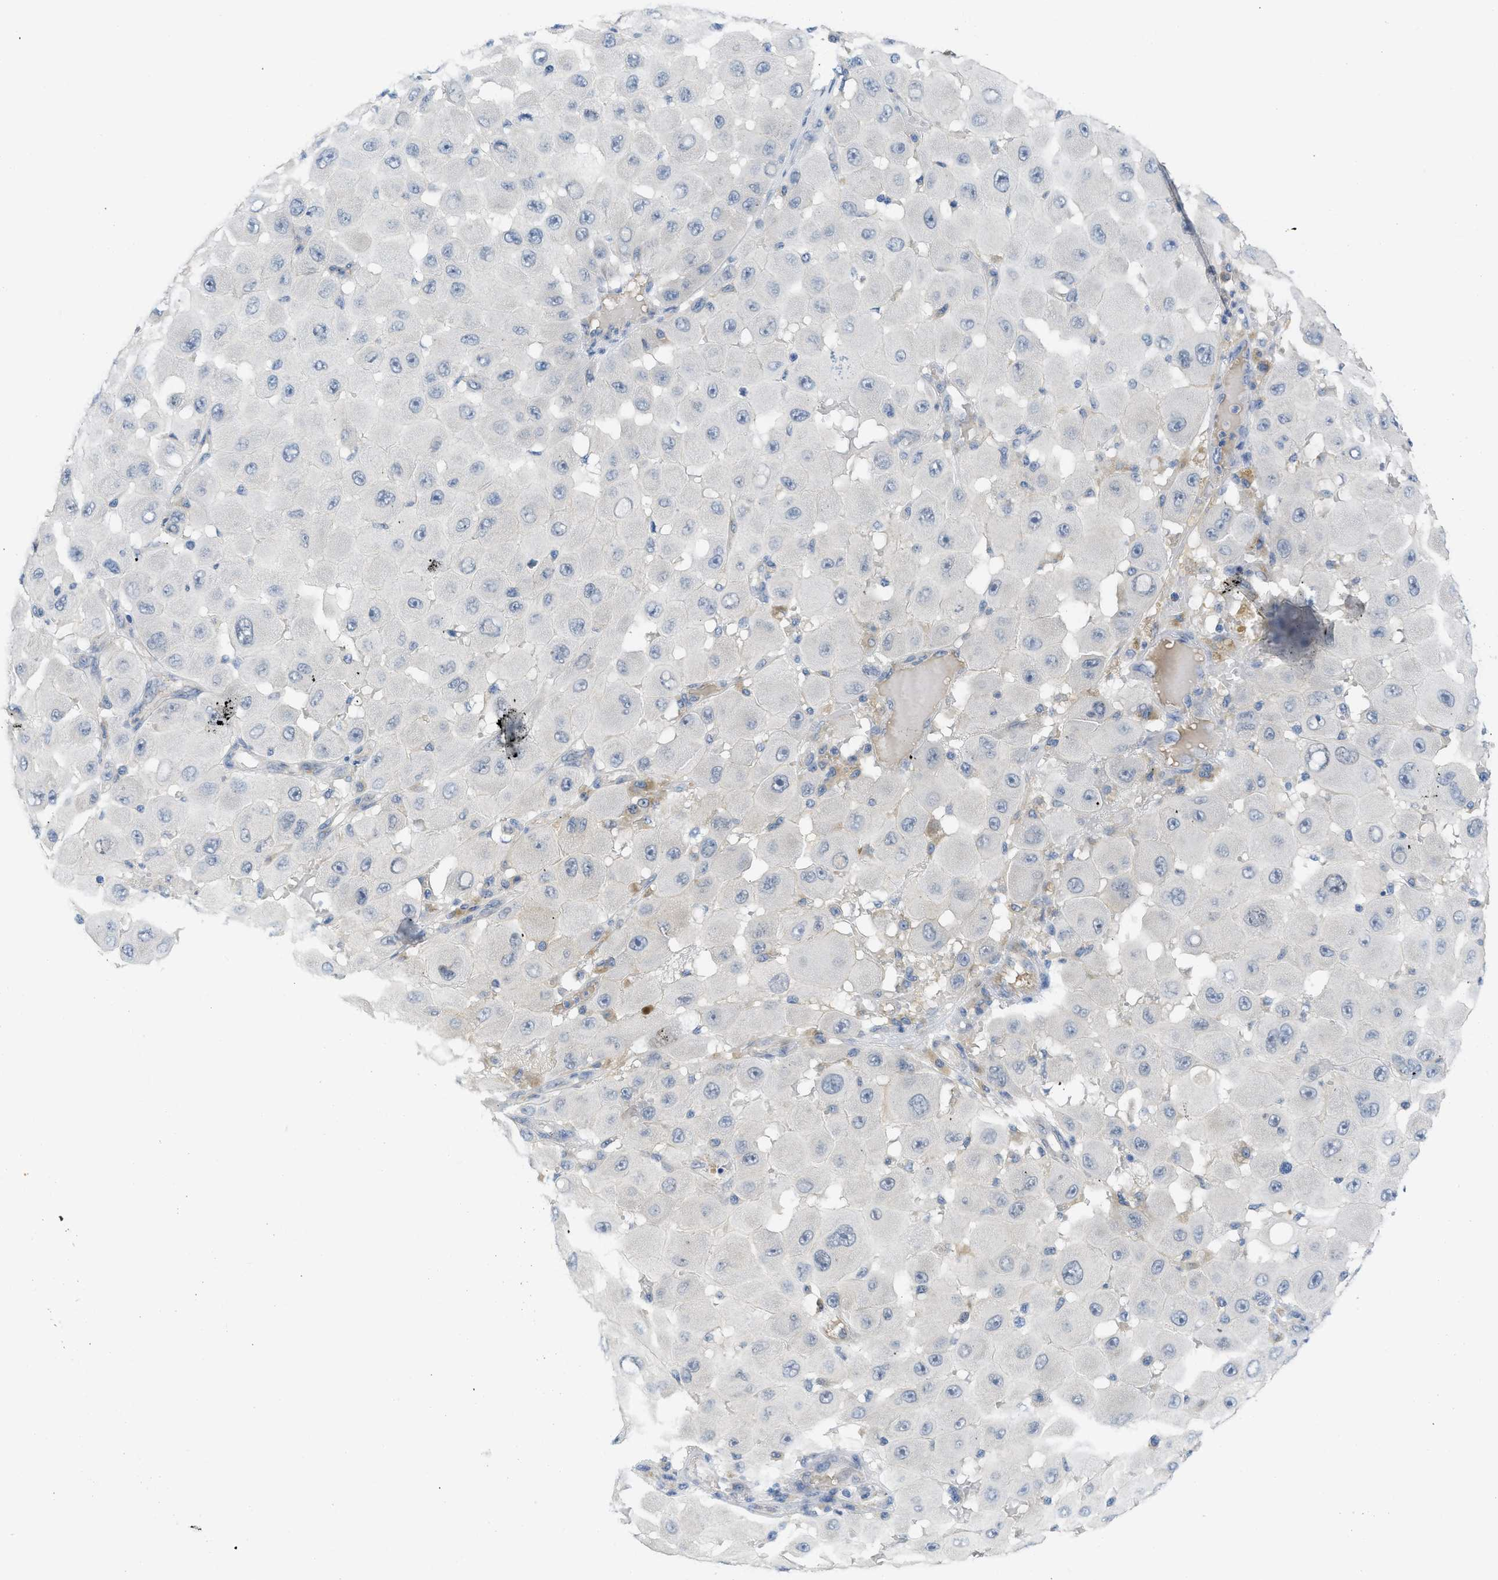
{"staining": {"intensity": "negative", "quantity": "none", "location": "none"}, "tissue": "melanoma", "cell_type": "Tumor cells", "image_type": "cancer", "snomed": [{"axis": "morphology", "description": "Malignant melanoma, NOS"}, {"axis": "topography", "description": "Skin"}], "caption": "This photomicrograph is of malignant melanoma stained with immunohistochemistry (IHC) to label a protein in brown with the nuclei are counter-stained blue. There is no expression in tumor cells.", "gene": "TNFAIP1", "patient": {"sex": "female", "age": 81}}